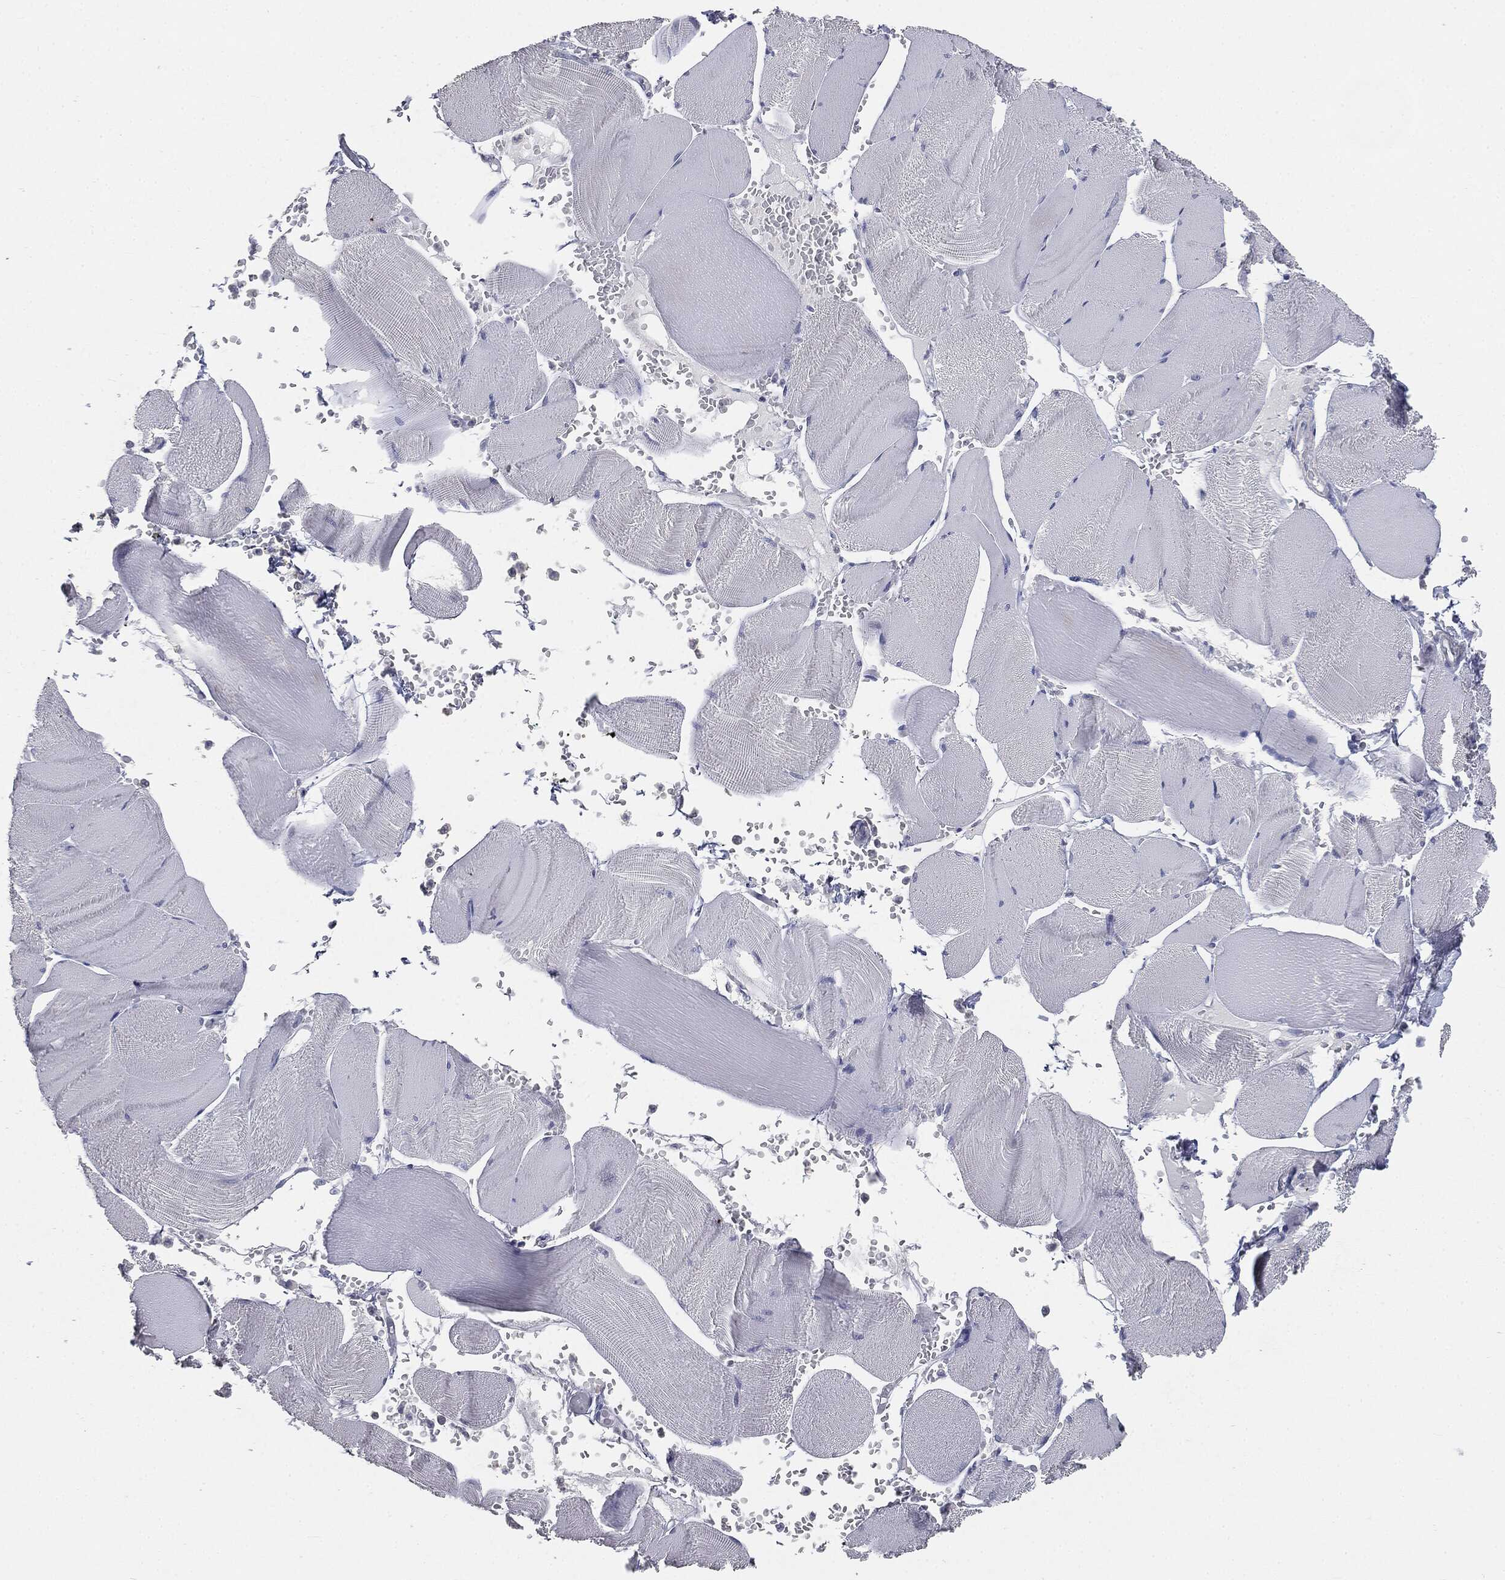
{"staining": {"intensity": "negative", "quantity": "none", "location": "none"}, "tissue": "skeletal muscle", "cell_type": "Myocytes", "image_type": "normal", "snomed": [{"axis": "morphology", "description": "Normal tissue, NOS"}, {"axis": "topography", "description": "Skeletal muscle"}], "caption": "Immunohistochemistry photomicrograph of normal skeletal muscle: human skeletal muscle stained with DAB shows no significant protein staining in myocytes.", "gene": "SLC2A2", "patient": {"sex": "male", "age": 56}}